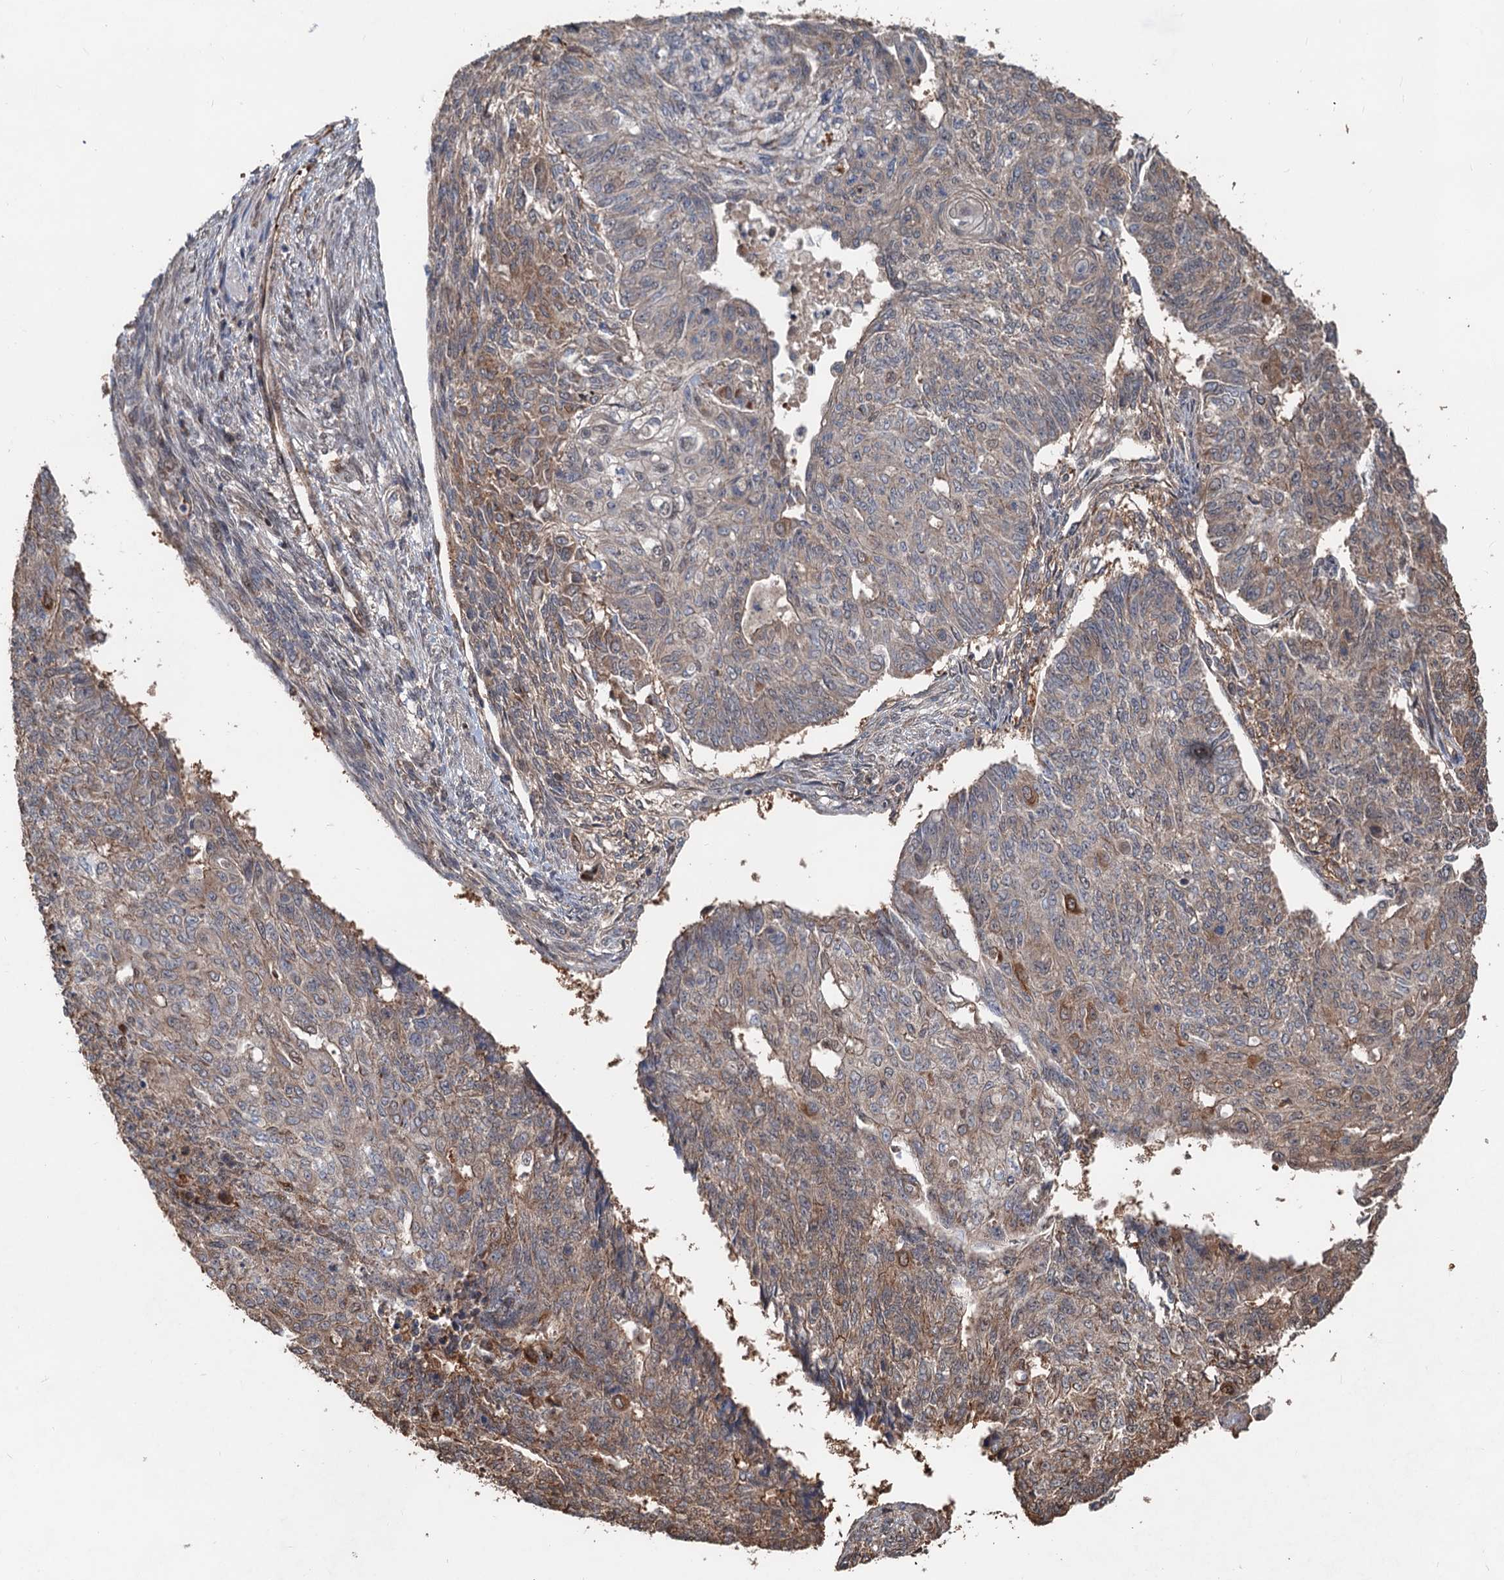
{"staining": {"intensity": "moderate", "quantity": "25%-75%", "location": "cytoplasmic/membranous"}, "tissue": "endometrial cancer", "cell_type": "Tumor cells", "image_type": "cancer", "snomed": [{"axis": "morphology", "description": "Adenocarcinoma, NOS"}, {"axis": "topography", "description": "Endometrium"}], "caption": "Endometrial cancer (adenocarcinoma) was stained to show a protein in brown. There is medium levels of moderate cytoplasmic/membranous staining in approximately 25%-75% of tumor cells.", "gene": "DEXI", "patient": {"sex": "female", "age": 32}}